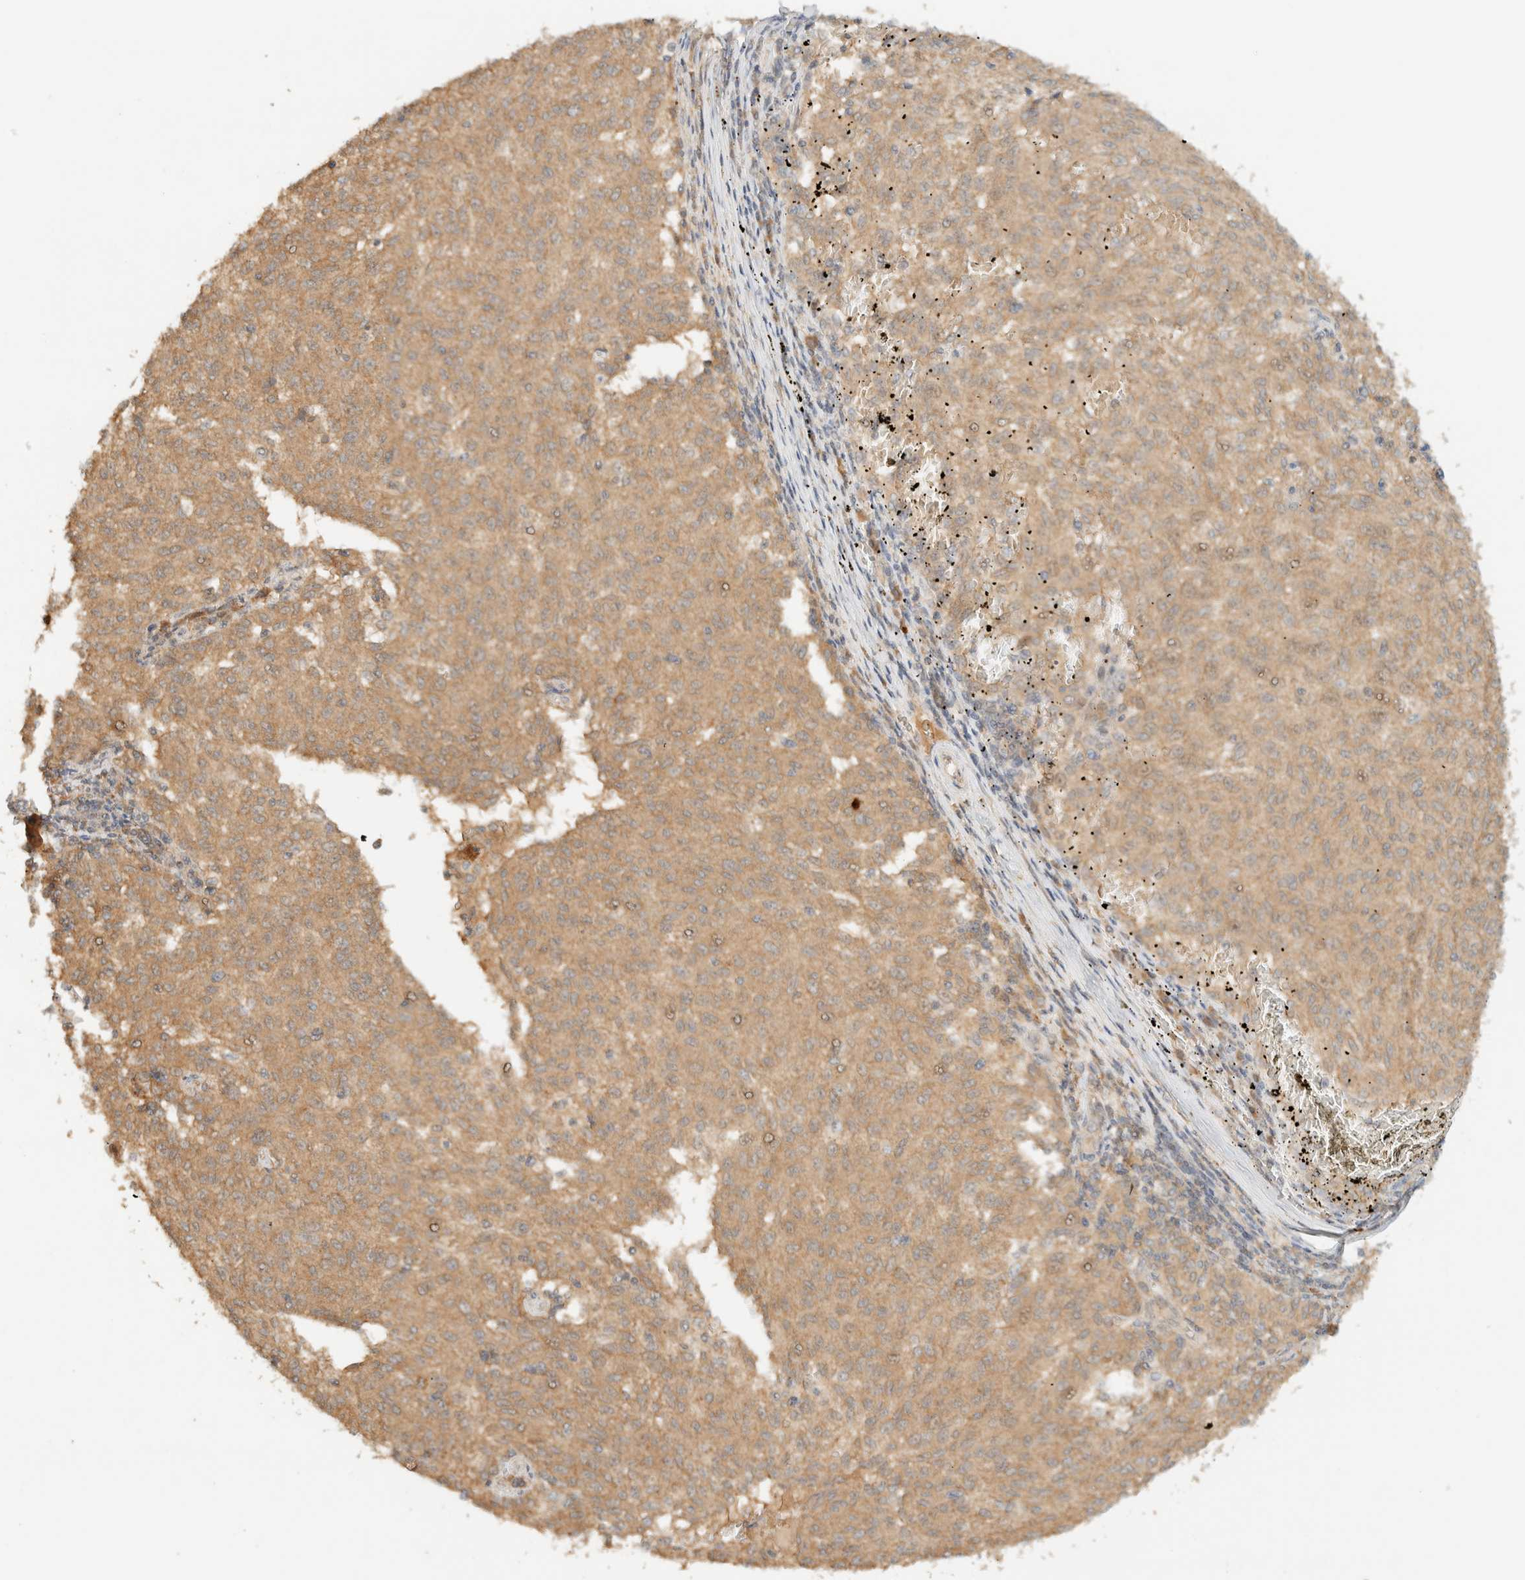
{"staining": {"intensity": "moderate", "quantity": ">75%", "location": "cytoplasmic/membranous"}, "tissue": "melanoma", "cell_type": "Tumor cells", "image_type": "cancer", "snomed": [{"axis": "morphology", "description": "Malignant melanoma, NOS"}, {"axis": "topography", "description": "Skin"}], "caption": "Tumor cells display moderate cytoplasmic/membranous positivity in about >75% of cells in malignant melanoma. The protein of interest is stained brown, and the nuclei are stained in blue (DAB IHC with brightfield microscopy, high magnification).", "gene": "ZBTB34", "patient": {"sex": "female", "age": 72}}